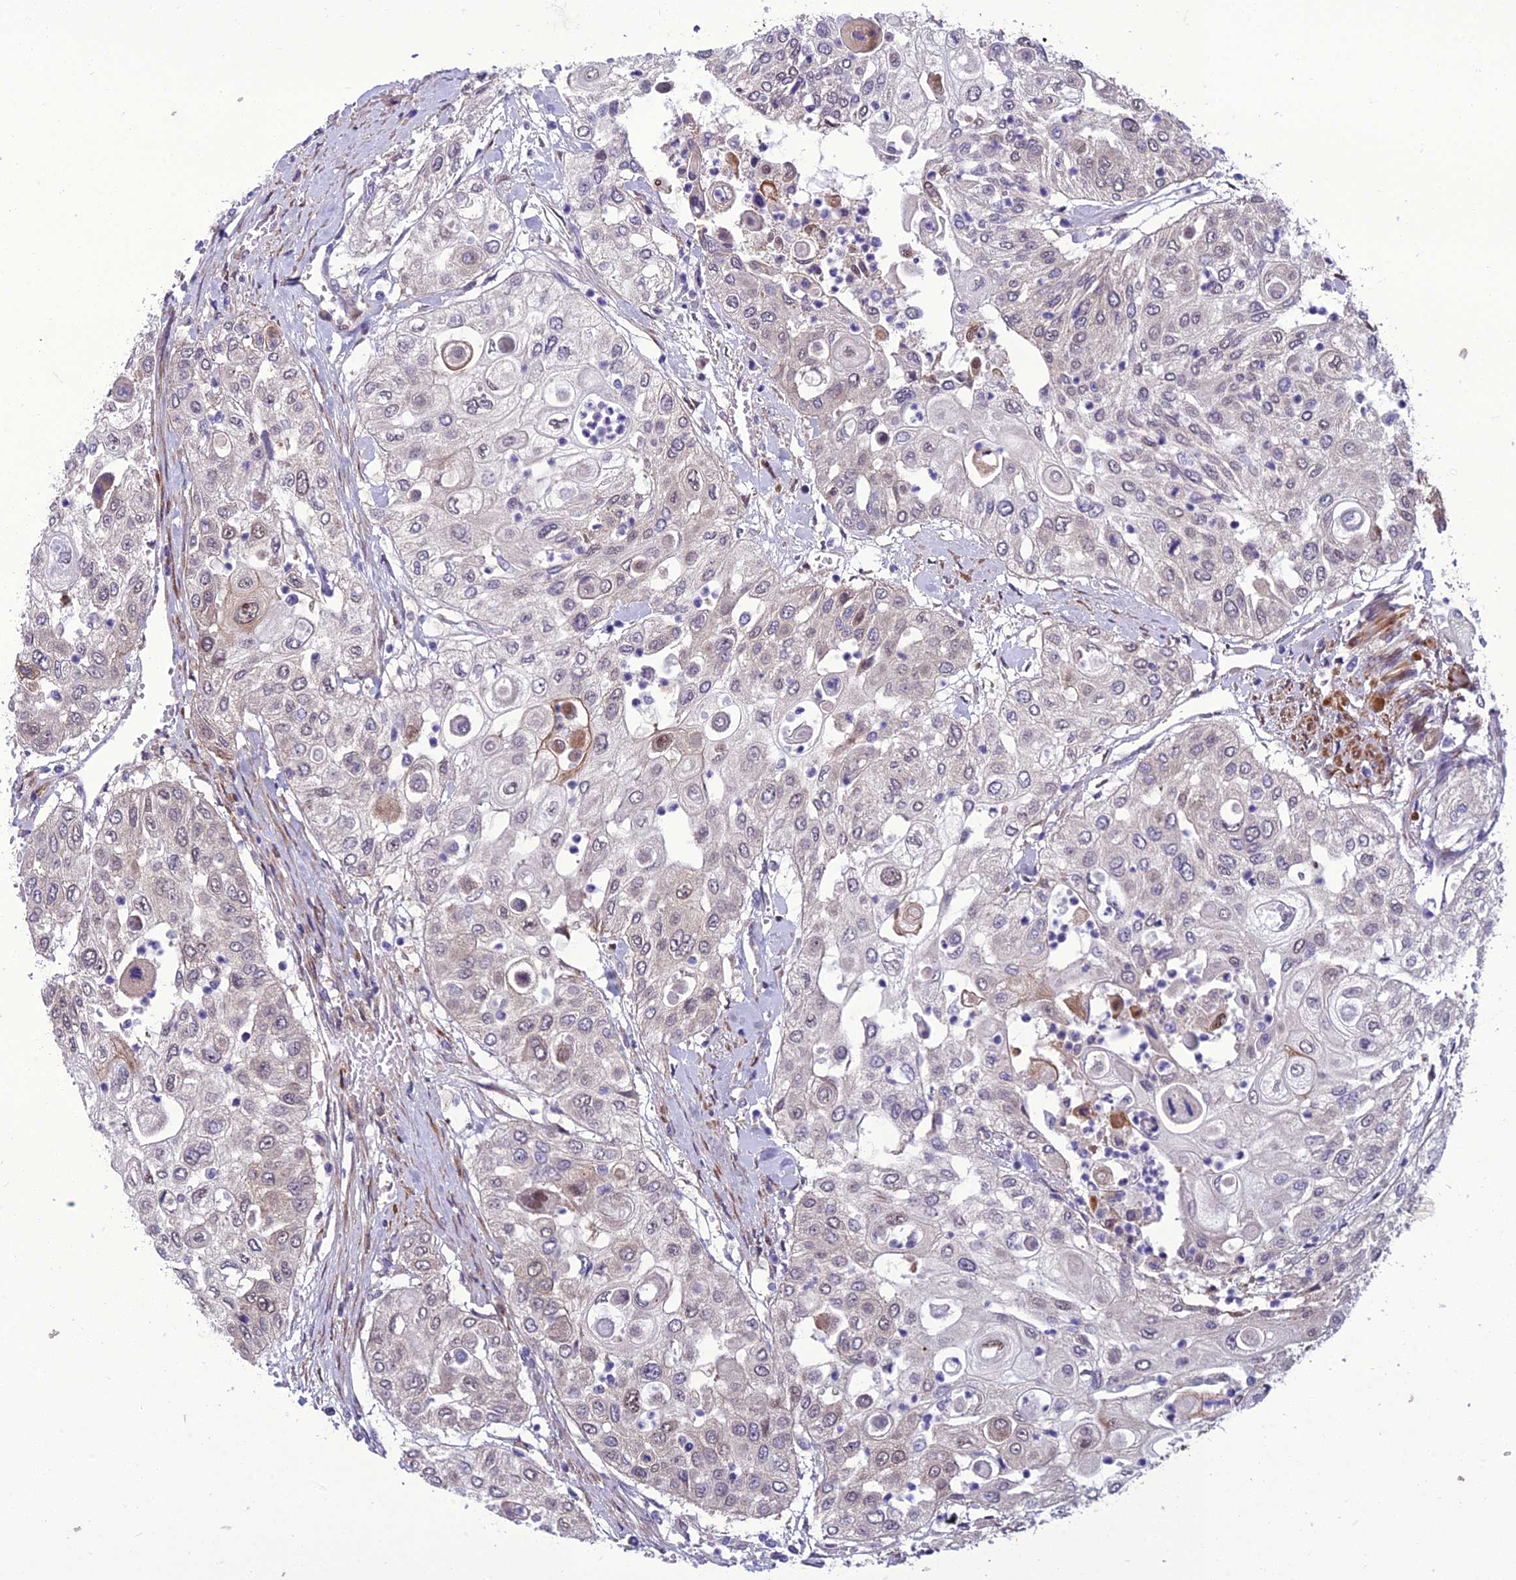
{"staining": {"intensity": "weak", "quantity": "<25%", "location": "cytoplasmic/membranous,nuclear"}, "tissue": "urothelial cancer", "cell_type": "Tumor cells", "image_type": "cancer", "snomed": [{"axis": "morphology", "description": "Urothelial carcinoma, High grade"}, {"axis": "topography", "description": "Urinary bladder"}], "caption": "A high-resolution image shows immunohistochemistry (IHC) staining of urothelial cancer, which demonstrates no significant staining in tumor cells. The staining was performed using DAB (3,3'-diaminobenzidine) to visualize the protein expression in brown, while the nuclei were stained in blue with hematoxylin (Magnification: 20x).", "gene": "GAB4", "patient": {"sex": "female", "age": 79}}